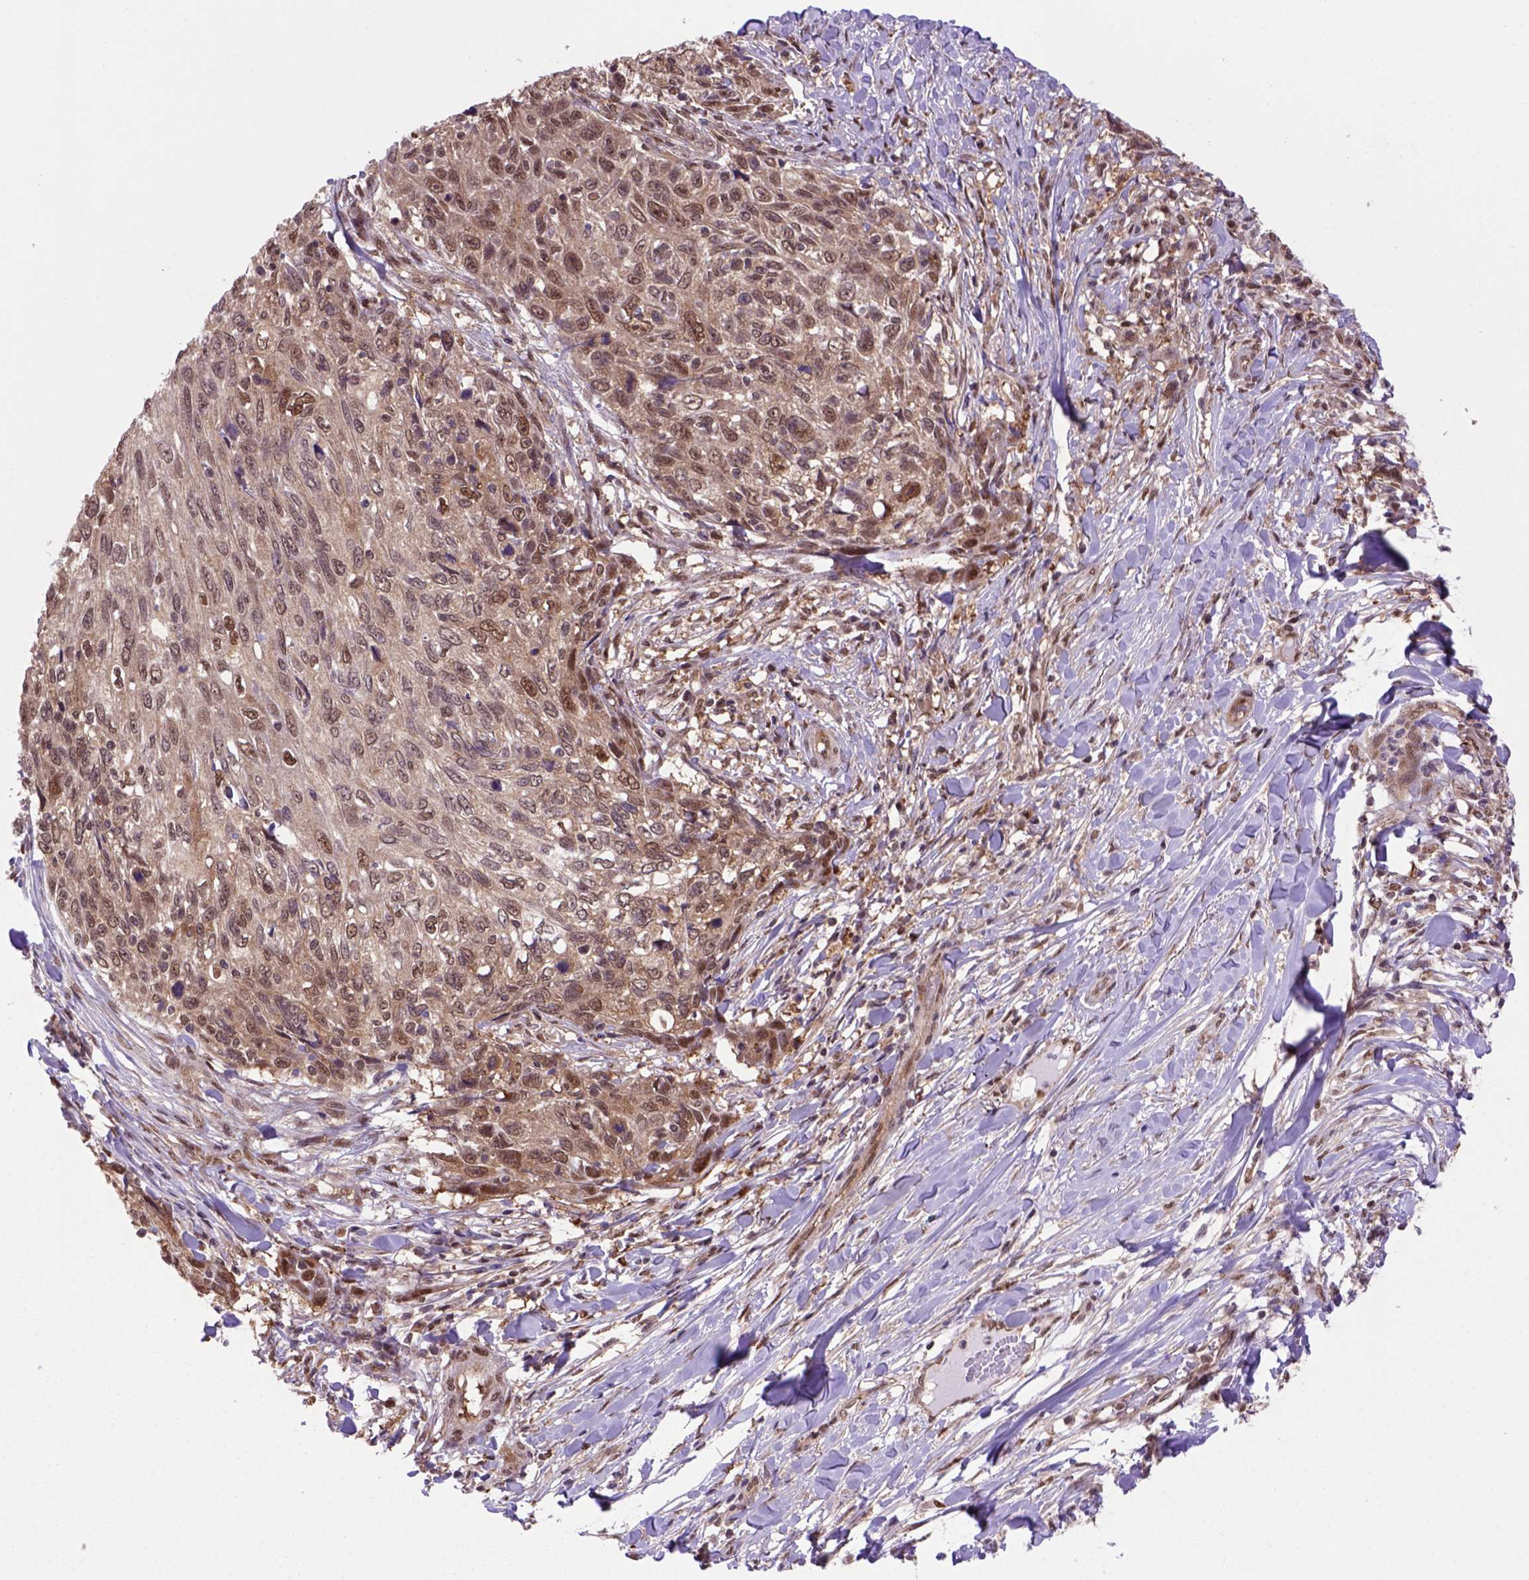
{"staining": {"intensity": "moderate", "quantity": ">75%", "location": "cytoplasmic/membranous,nuclear"}, "tissue": "skin cancer", "cell_type": "Tumor cells", "image_type": "cancer", "snomed": [{"axis": "morphology", "description": "Squamous cell carcinoma, NOS"}, {"axis": "topography", "description": "Skin"}], "caption": "A high-resolution photomicrograph shows immunohistochemistry staining of skin cancer (squamous cell carcinoma), which demonstrates moderate cytoplasmic/membranous and nuclear staining in approximately >75% of tumor cells.", "gene": "PSMC2", "patient": {"sex": "male", "age": 92}}